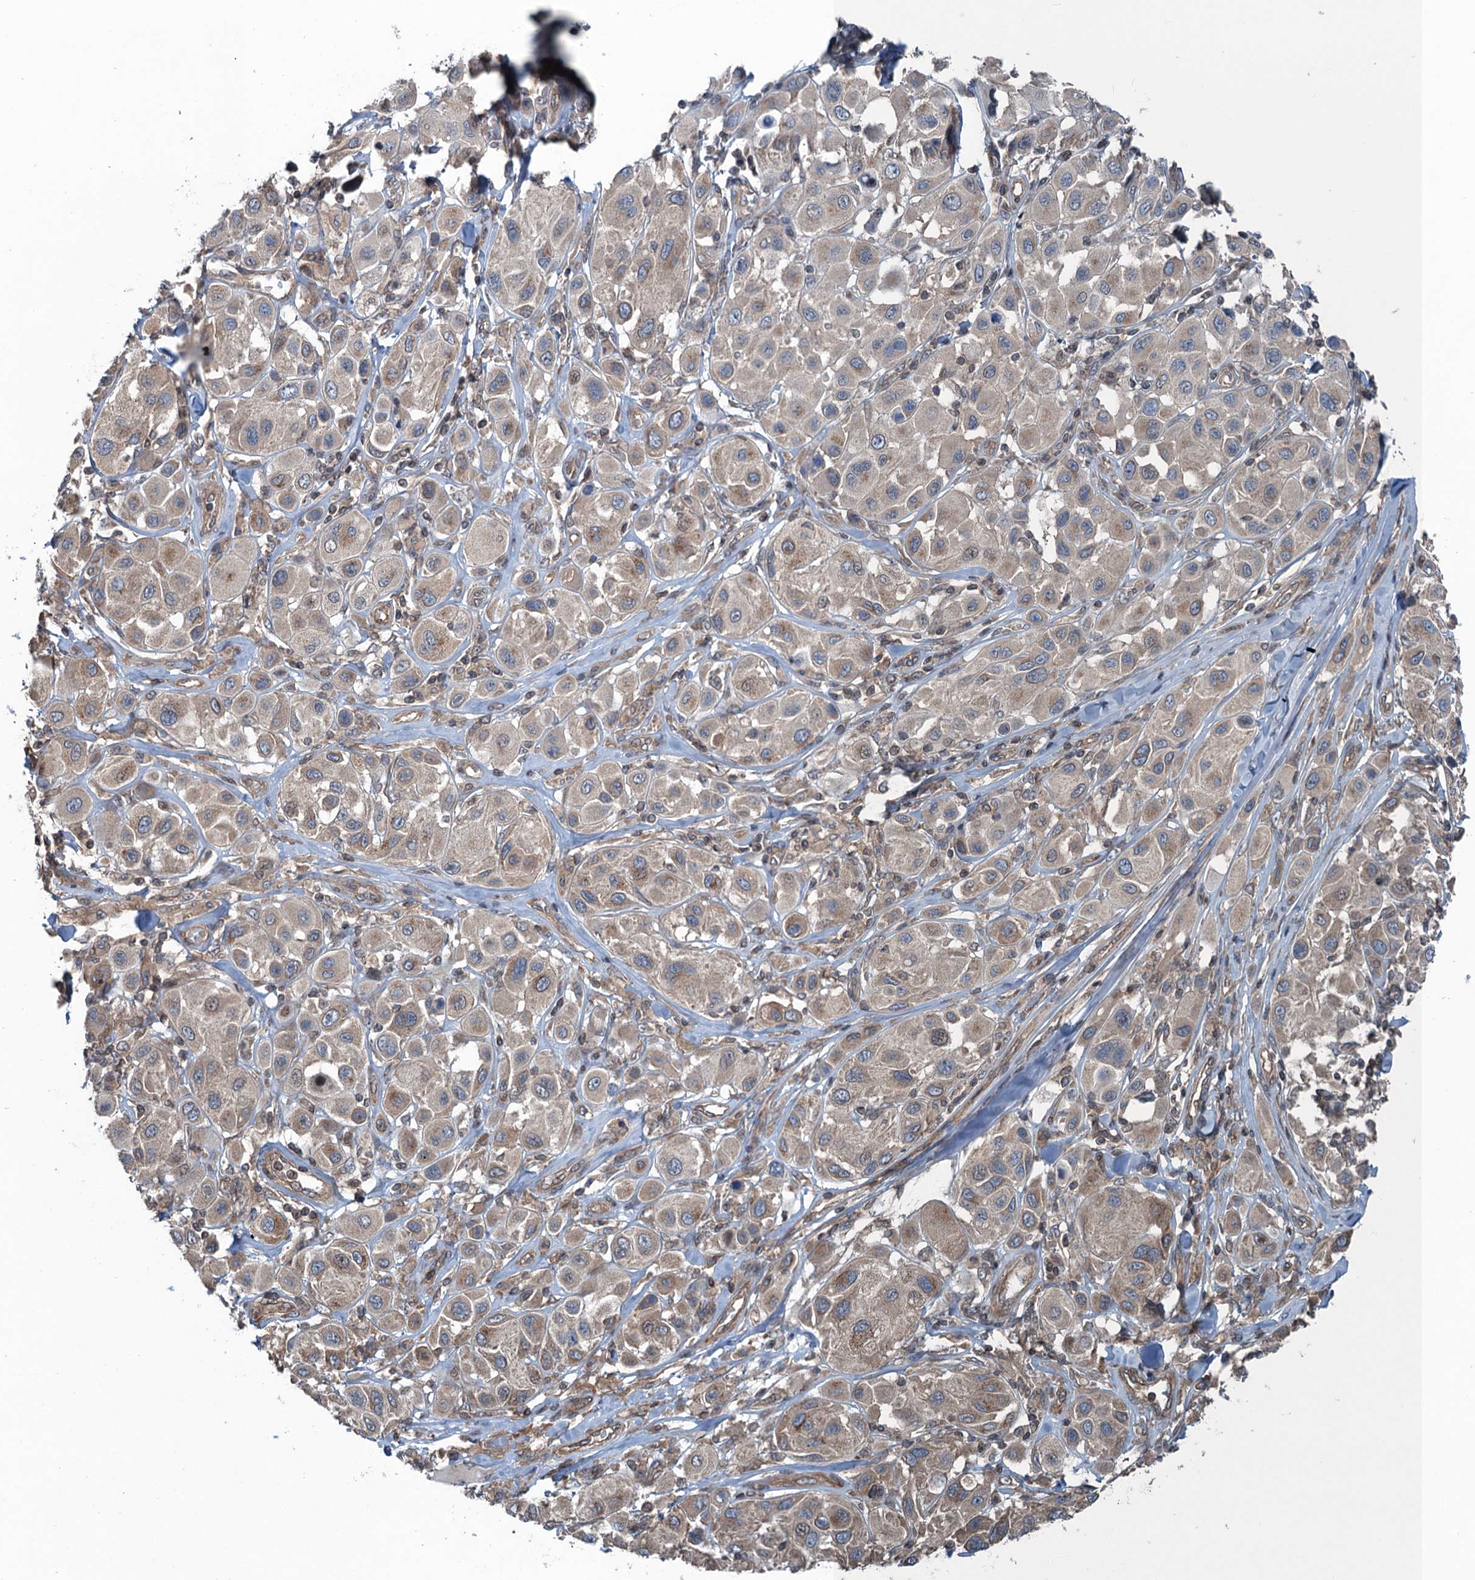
{"staining": {"intensity": "moderate", "quantity": "<25%", "location": "cytoplasmic/membranous"}, "tissue": "melanoma", "cell_type": "Tumor cells", "image_type": "cancer", "snomed": [{"axis": "morphology", "description": "Malignant melanoma, Metastatic site"}, {"axis": "topography", "description": "Skin"}], "caption": "Tumor cells show moderate cytoplasmic/membranous positivity in approximately <25% of cells in melanoma. (brown staining indicates protein expression, while blue staining denotes nuclei).", "gene": "TRAPPC8", "patient": {"sex": "male", "age": 41}}